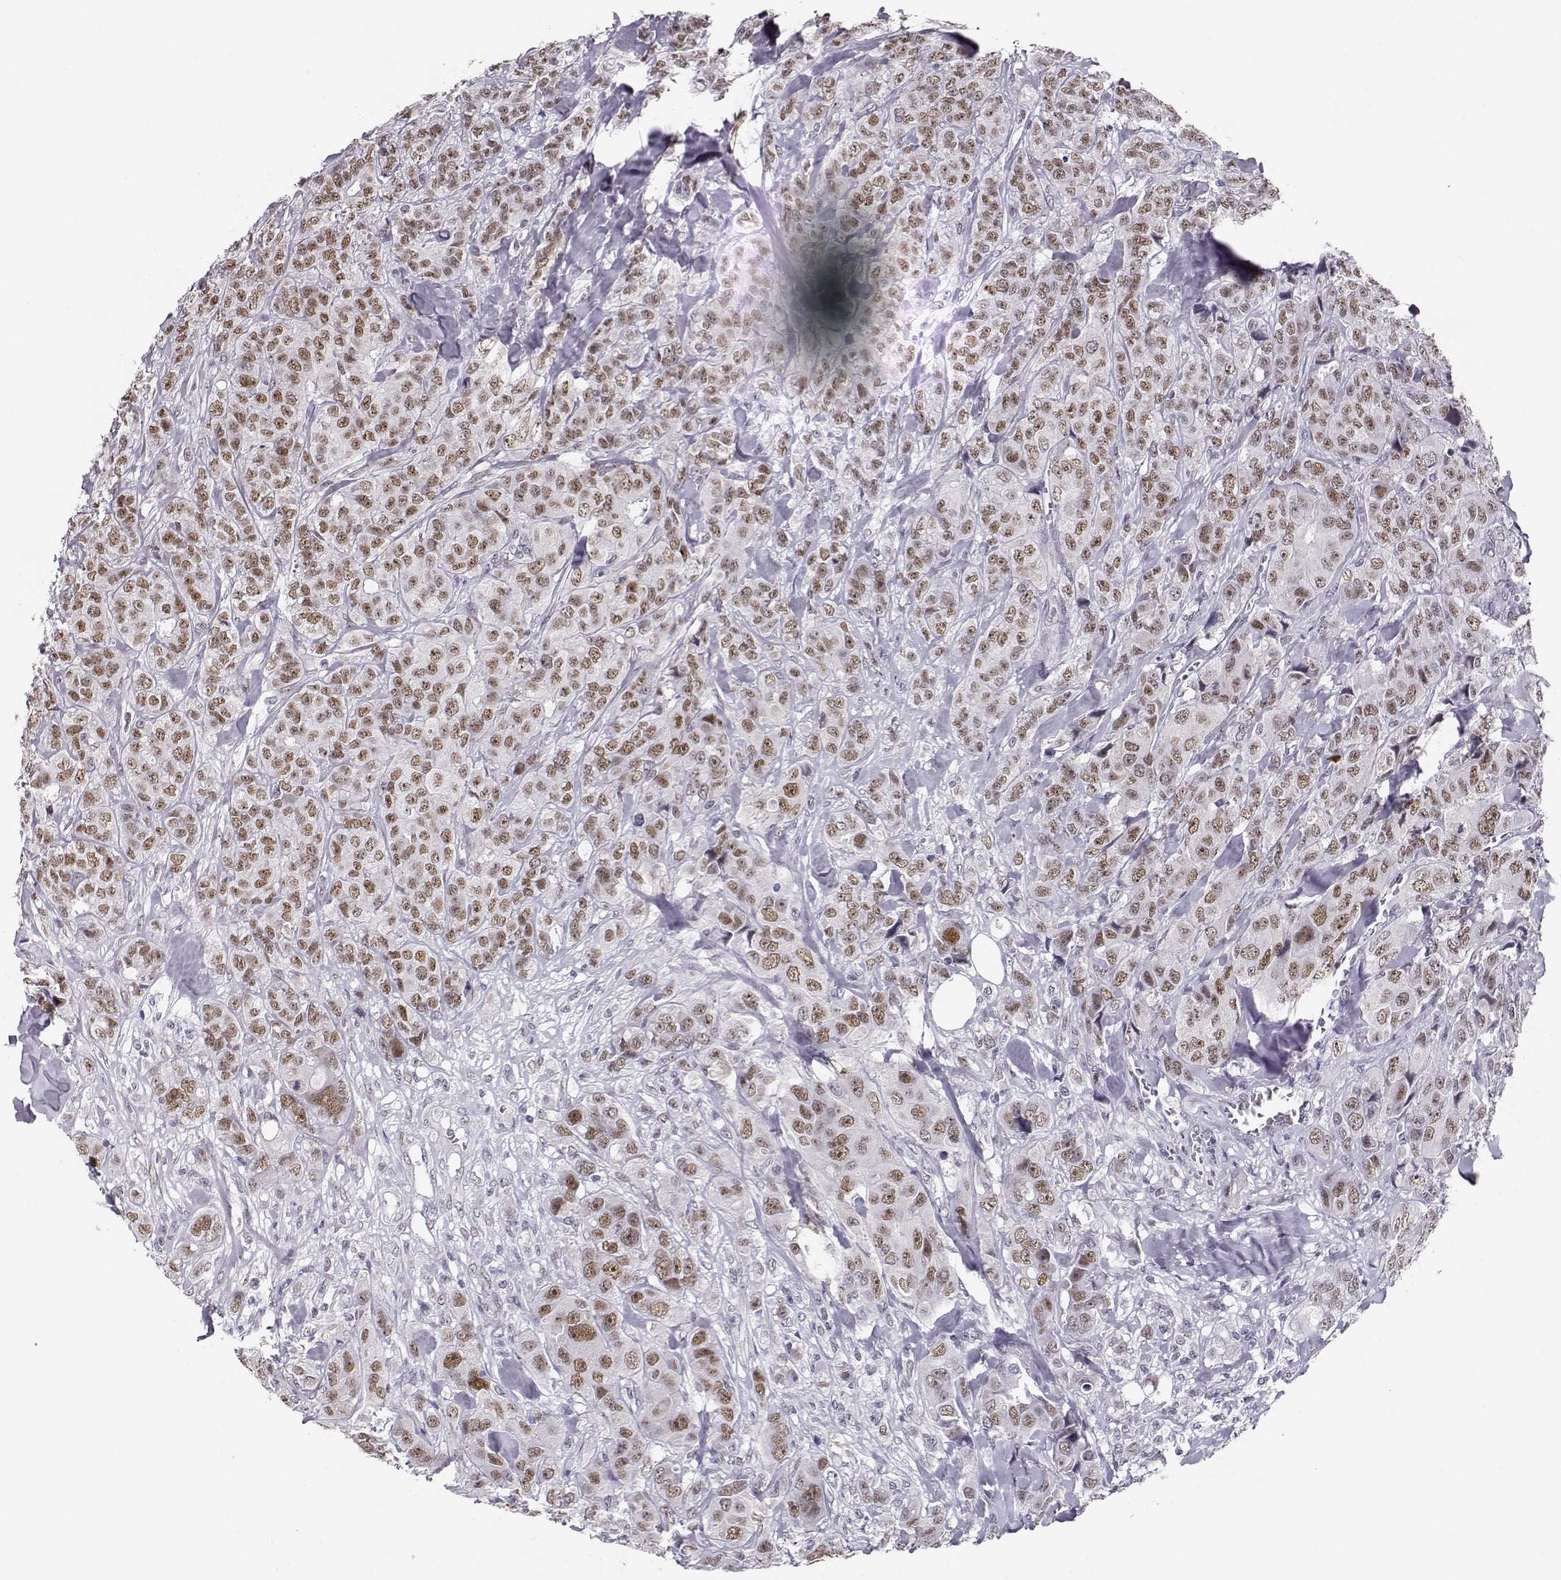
{"staining": {"intensity": "moderate", "quantity": "25%-75%", "location": "nuclear"}, "tissue": "breast cancer", "cell_type": "Tumor cells", "image_type": "cancer", "snomed": [{"axis": "morphology", "description": "Duct carcinoma"}, {"axis": "topography", "description": "Breast"}], "caption": "Immunohistochemistry of breast cancer demonstrates medium levels of moderate nuclear expression in about 25%-75% of tumor cells. (DAB (3,3'-diaminobenzidine) IHC, brown staining for protein, blue staining for nuclei).", "gene": "POLI", "patient": {"sex": "female", "age": 43}}